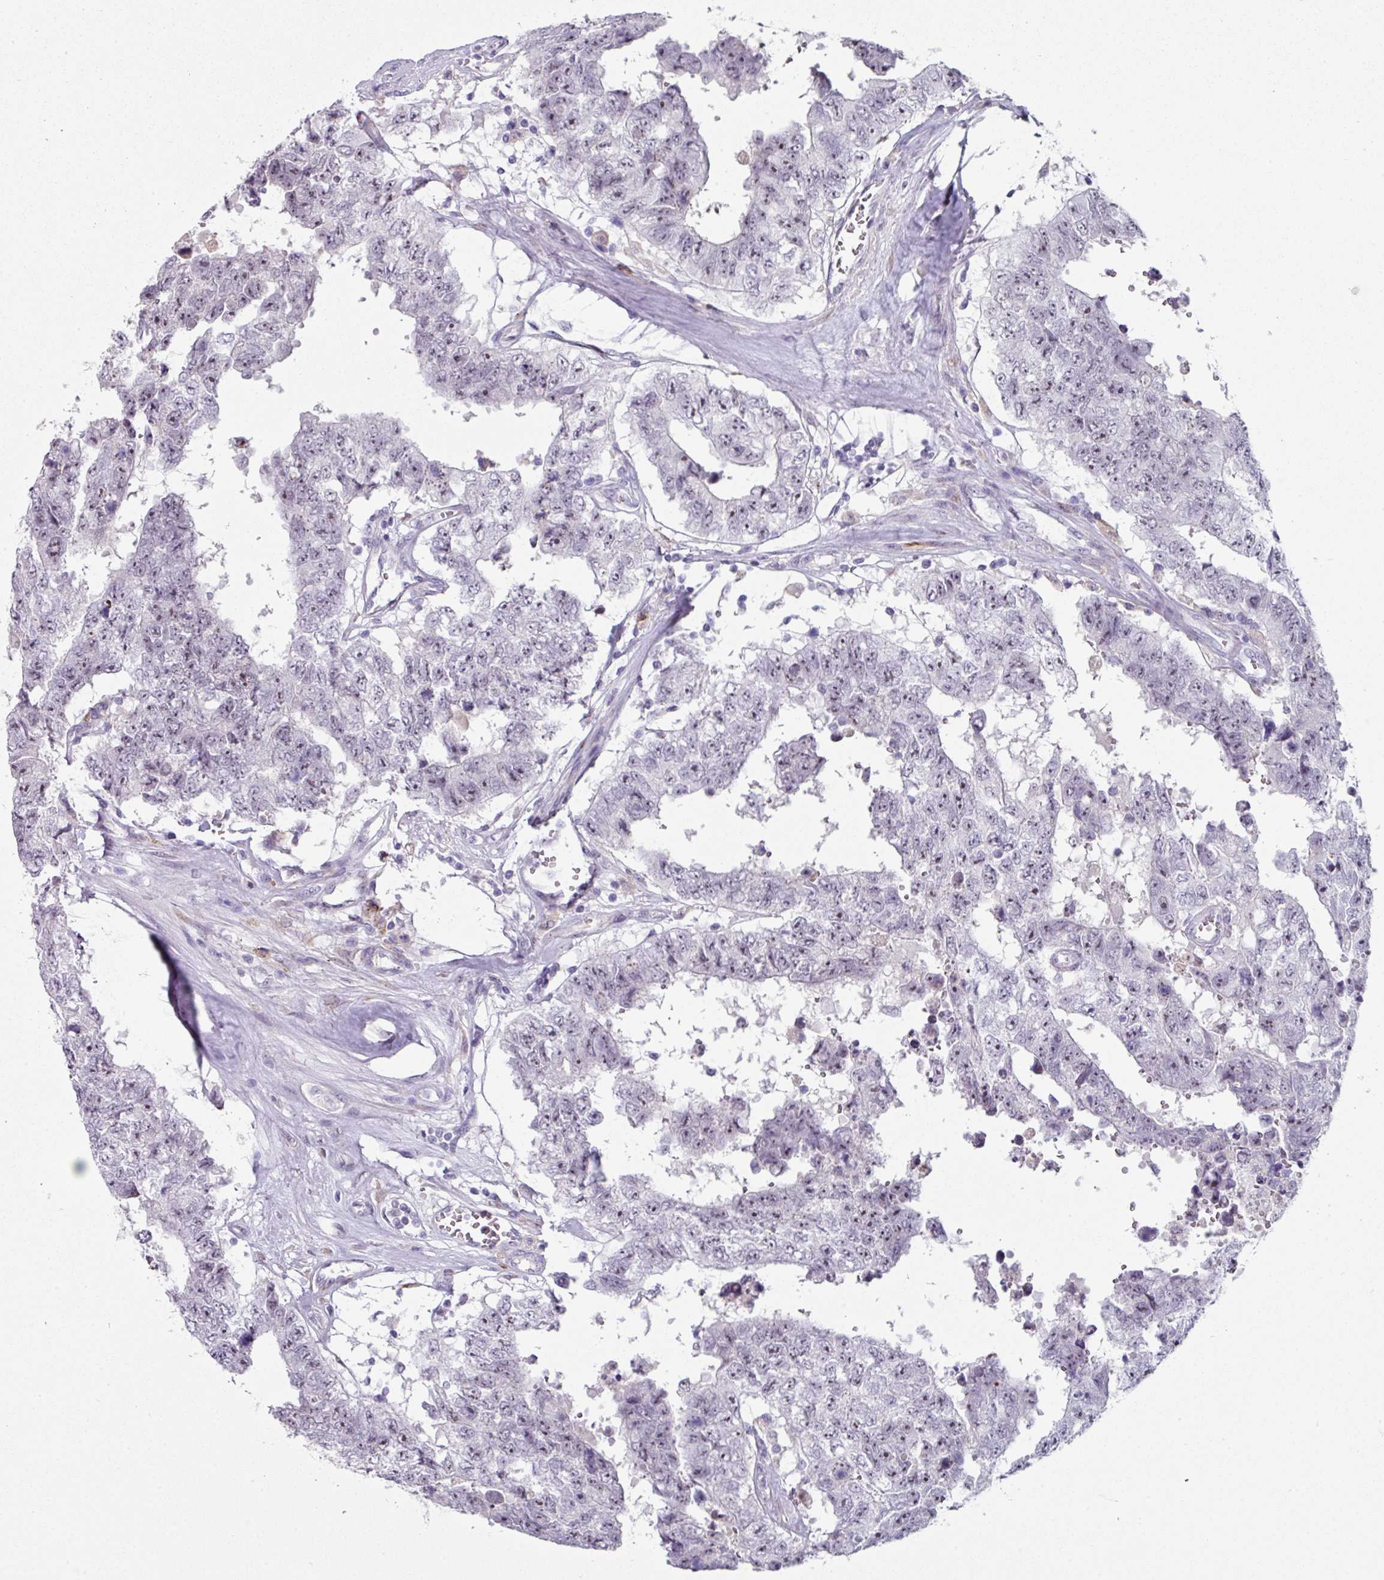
{"staining": {"intensity": "negative", "quantity": "none", "location": "none"}, "tissue": "testis cancer", "cell_type": "Tumor cells", "image_type": "cancer", "snomed": [{"axis": "morphology", "description": "Normal tissue, NOS"}, {"axis": "morphology", "description": "Carcinoma, Embryonal, NOS"}, {"axis": "topography", "description": "Testis"}, {"axis": "topography", "description": "Epididymis"}], "caption": "There is no significant expression in tumor cells of embryonal carcinoma (testis).", "gene": "BMS1", "patient": {"sex": "male", "age": 25}}